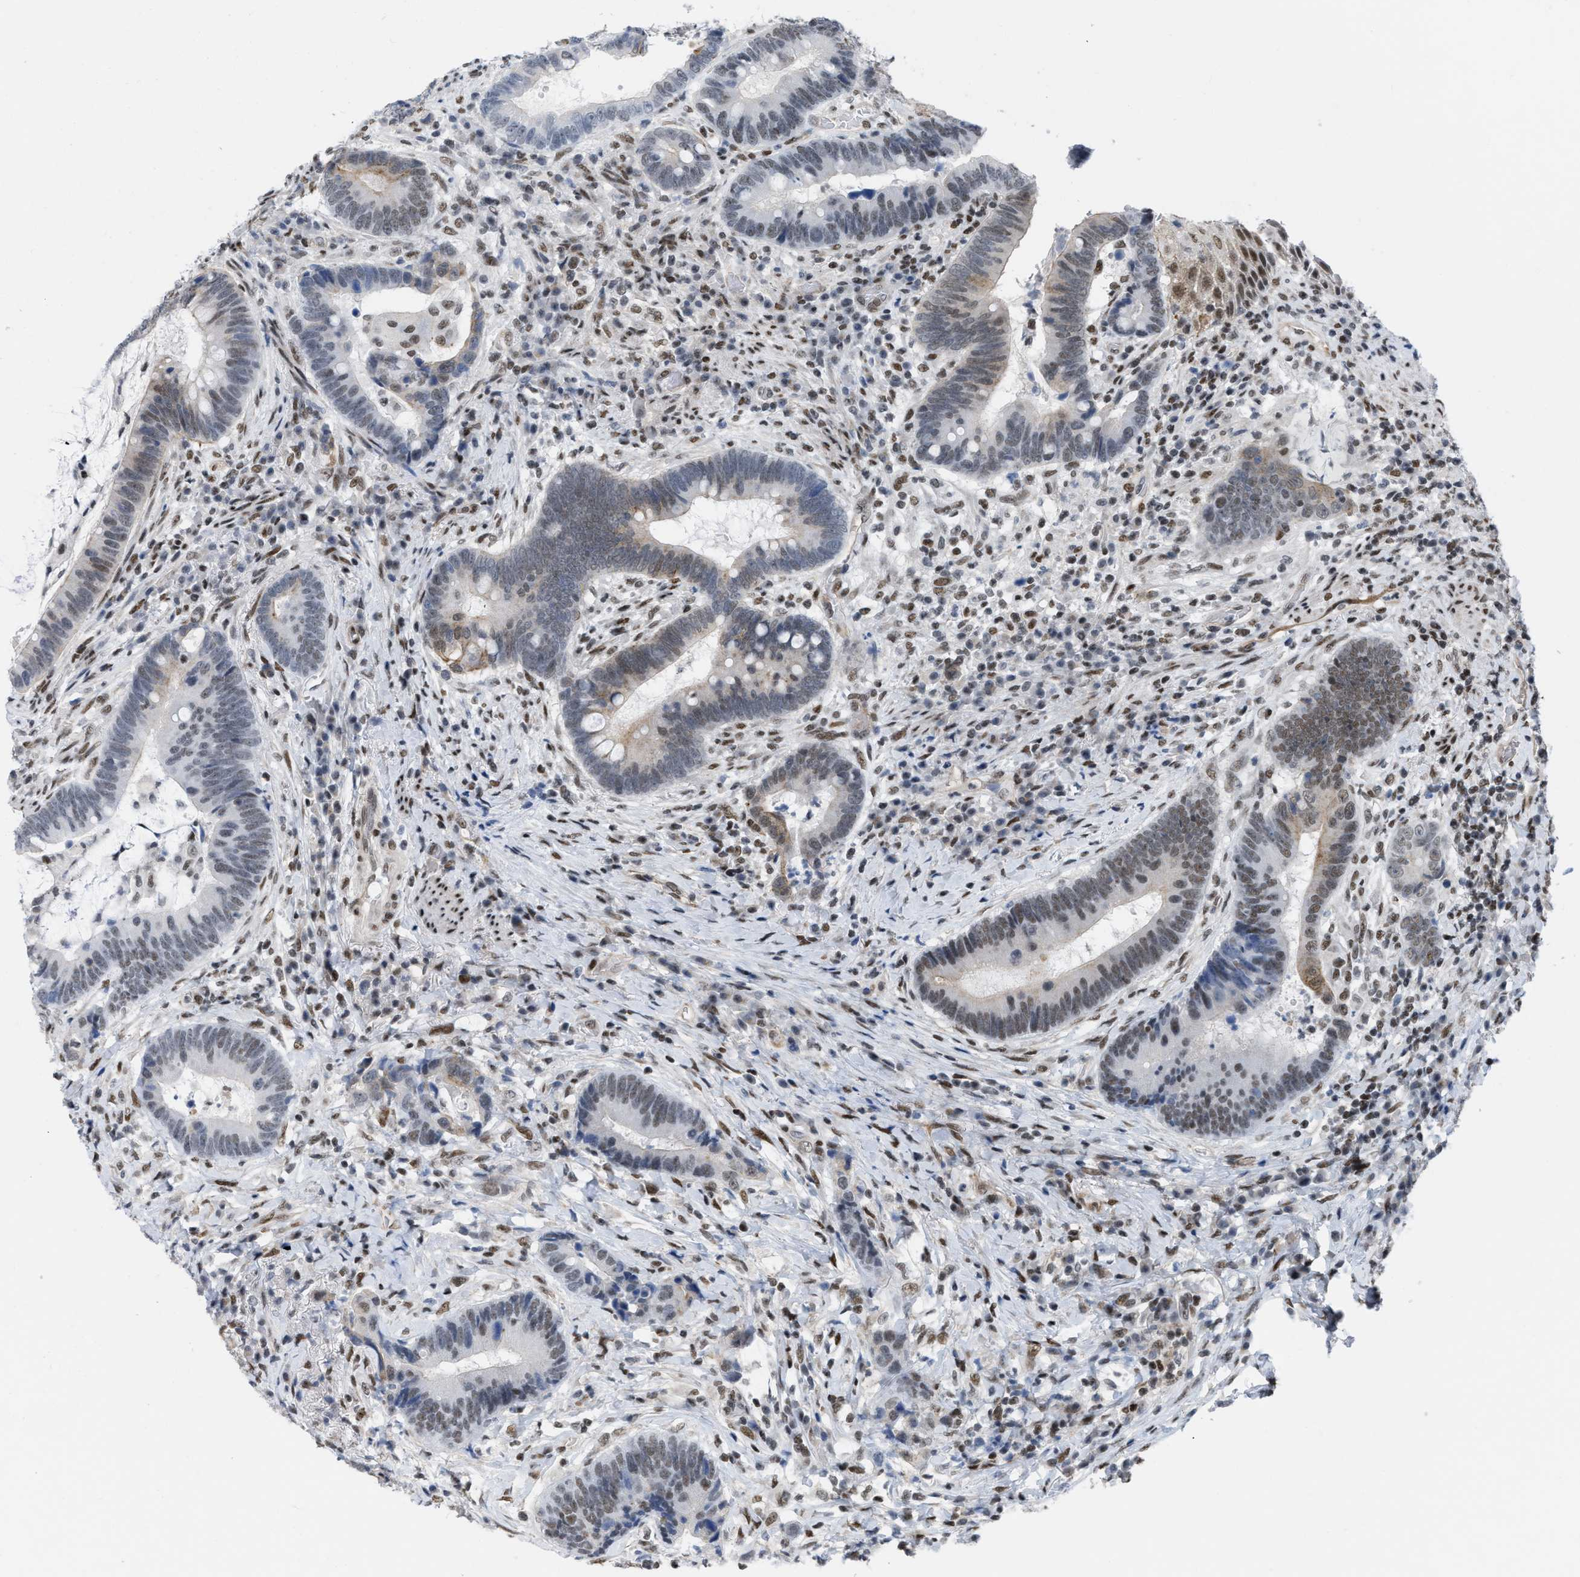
{"staining": {"intensity": "weak", "quantity": "25%-75%", "location": "nuclear"}, "tissue": "colorectal cancer", "cell_type": "Tumor cells", "image_type": "cancer", "snomed": [{"axis": "morphology", "description": "Adenocarcinoma, NOS"}, {"axis": "topography", "description": "Rectum"}, {"axis": "topography", "description": "Anal"}], "caption": "Immunohistochemistry of colorectal cancer exhibits low levels of weak nuclear staining in about 25%-75% of tumor cells.", "gene": "MIER1", "patient": {"sex": "female", "age": 89}}